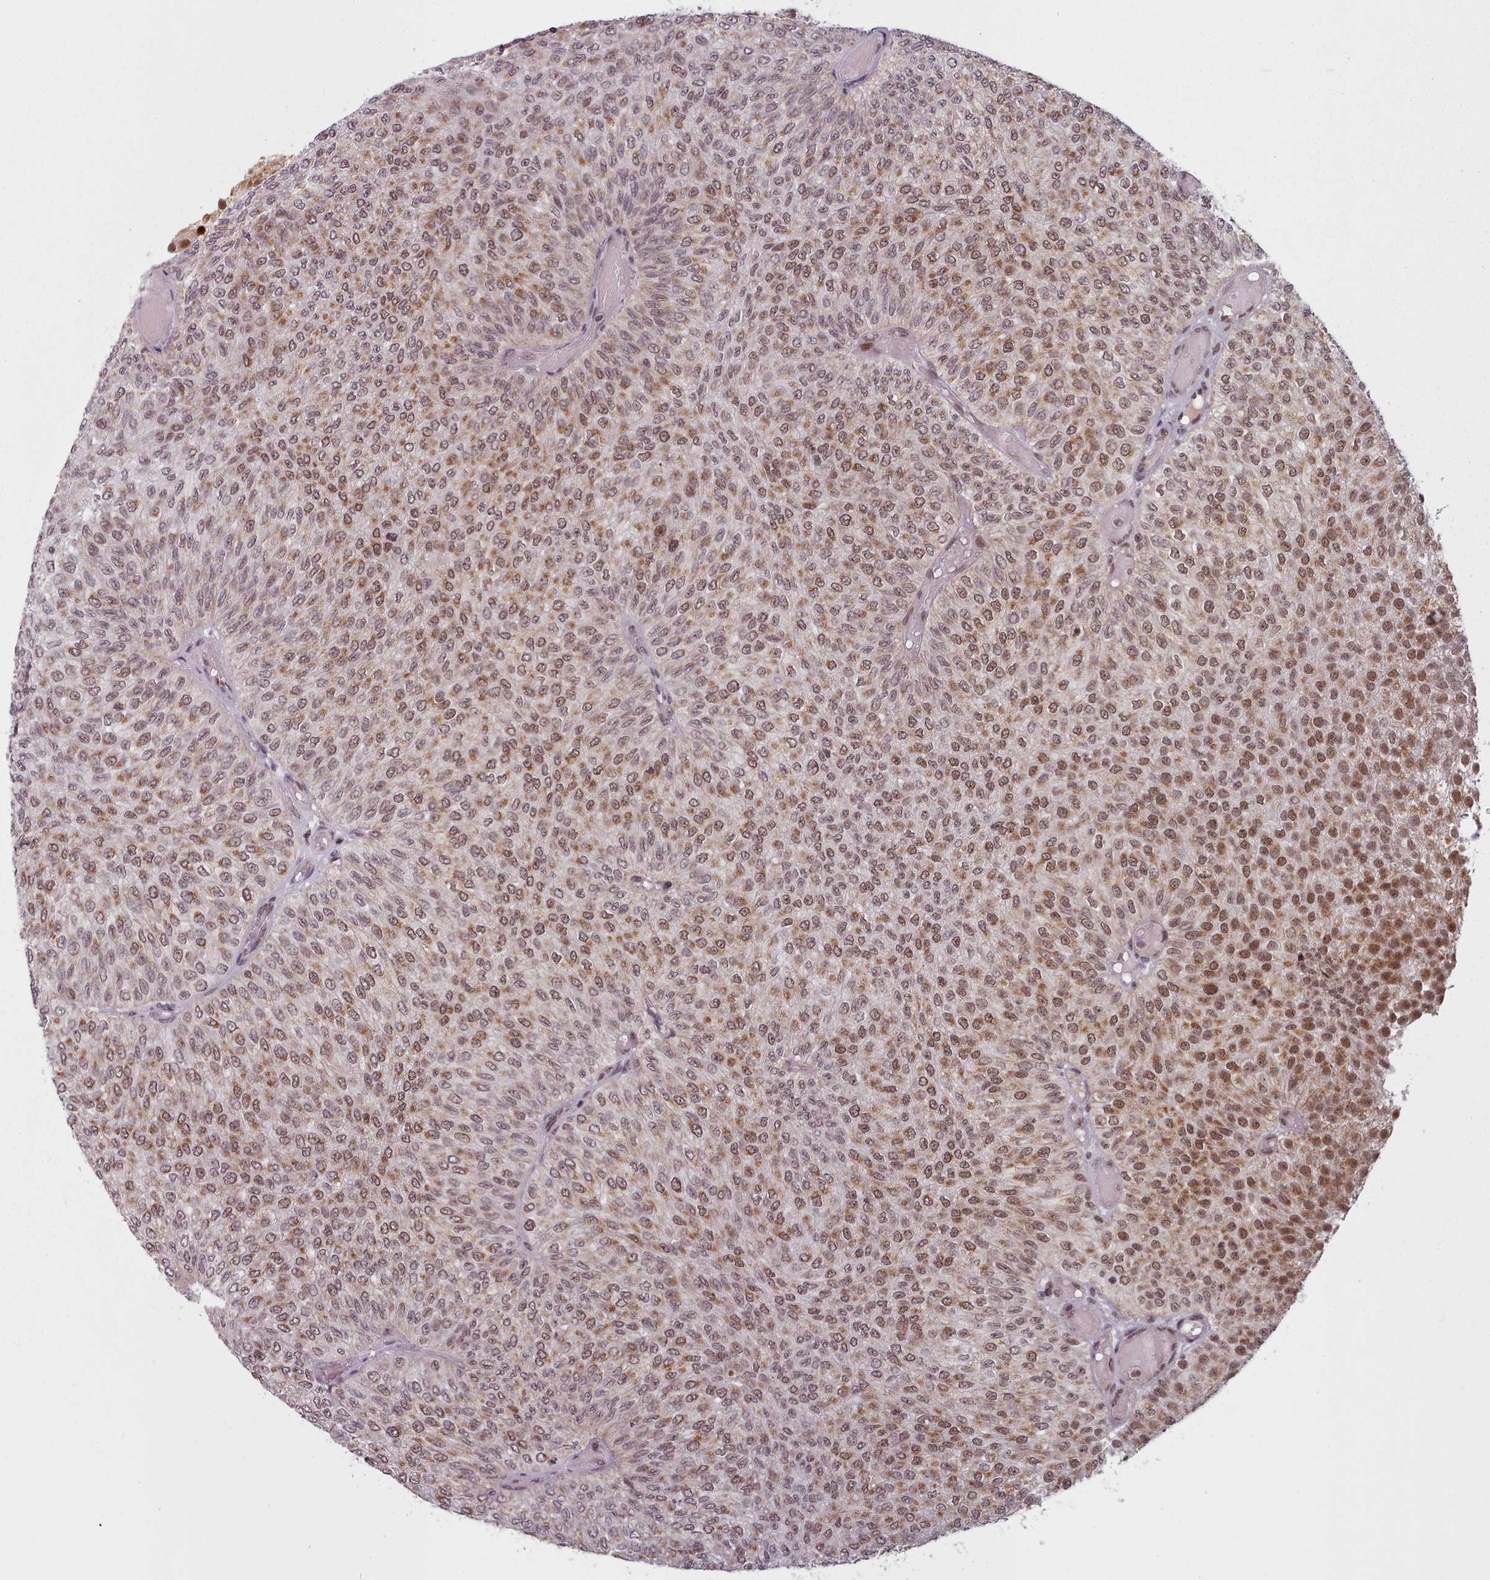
{"staining": {"intensity": "strong", "quantity": ">75%", "location": "nuclear"}, "tissue": "urothelial cancer", "cell_type": "Tumor cells", "image_type": "cancer", "snomed": [{"axis": "morphology", "description": "Urothelial carcinoma, Low grade"}, {"axis": "topography", "description": "Urinary bladder"}], "caption": "Protein expression analysis of urothelial cancer reveals strong nuclear expression in approximately >75% of tumor cells. (DAB (3,3'-diaminobenzidine) IHC with brightfield microscopy, high magnification).", "gene": "SRSF9", "patient": {"sex": "male", "age": 78}}